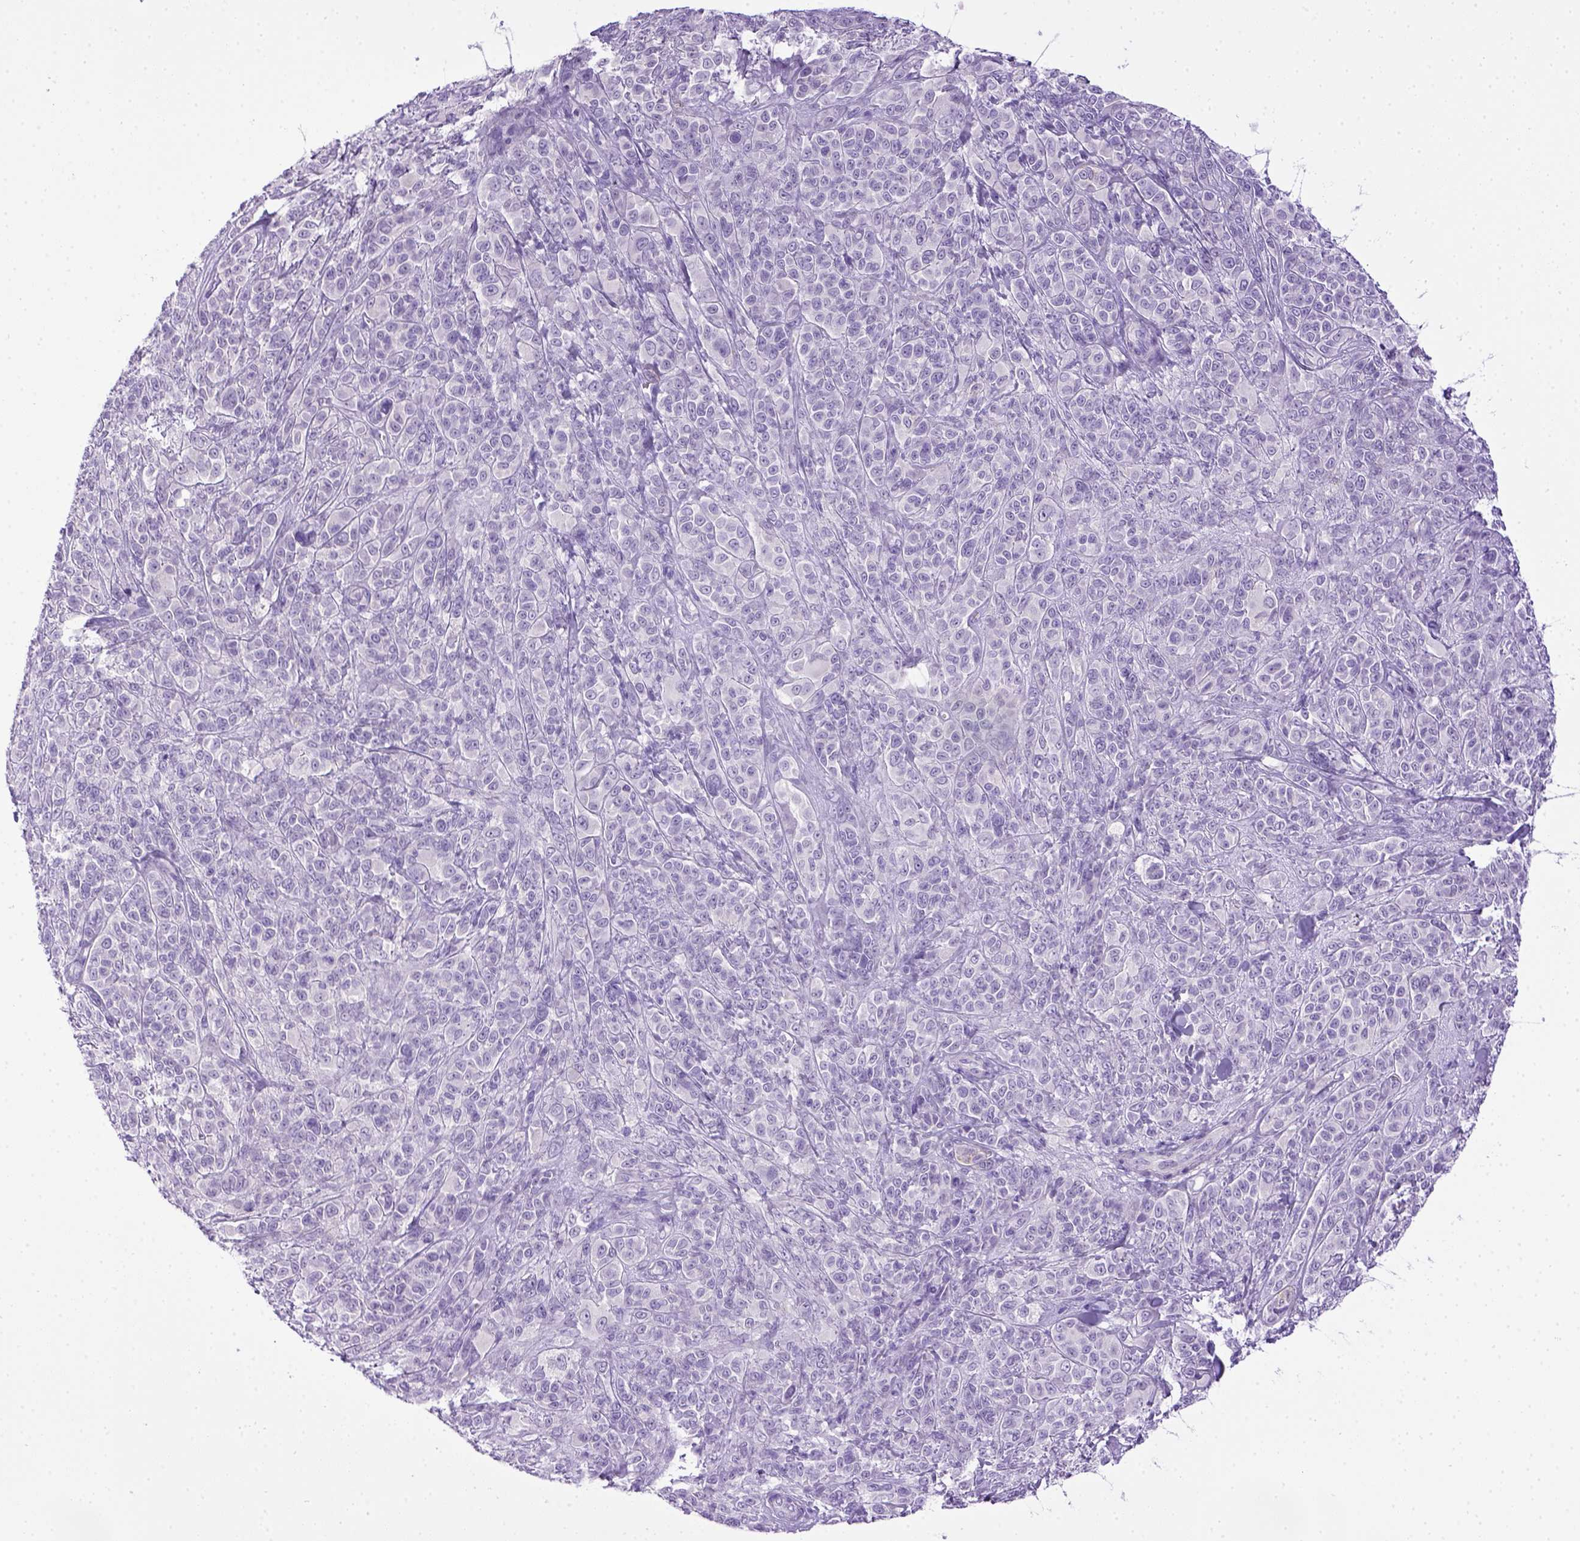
{"staining": {"intensity": "negative", "quantity": "none", "location": "none"}, "tissue": "melanoma", "cell_type": "Tumor cells", "image_type": "cancer", "snomed": [{"axis": "morphology", "description": "Malignant melanoma, NOS"}, {"axis": "topography", "description": "Skin"}], "caption": "Tumor cells are negative for protein expression in human malignant melanoma.", "gene": "CDH1", "patient": {"sex": "female", "age": 87}}